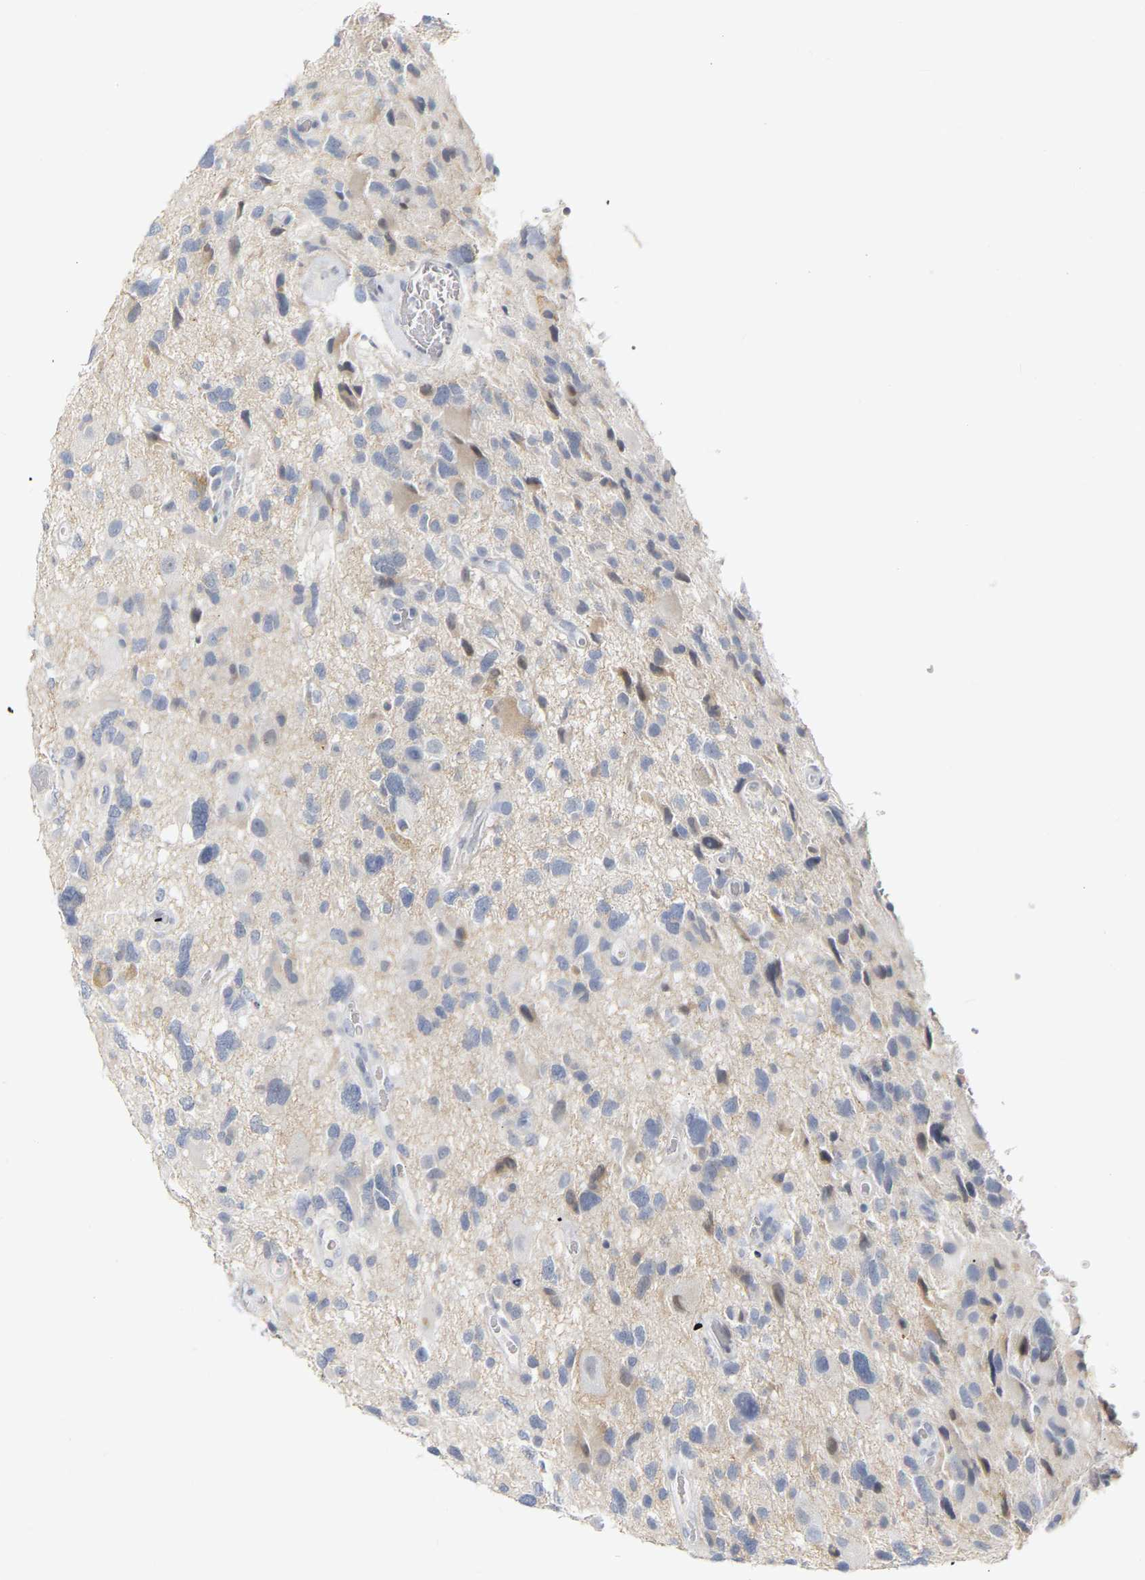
{"staining": {"intensity": "negative", "quantity": "none", "location": "none"}, "tissue": "glioma", "cell_type": "Tumor cells", "image_type": "cancer", "snomed": [{"axis": "morphology", "description": "Glioma, malignant, High grade"}, {"axis": "topography", "description": "Brain"}], "caption": "Human glioma stained for a protein using immunohistochemistry demonstrates no staining in tumor cells.", "gene": "KRT76", "patient": {"sex": "male", "age": 33}}